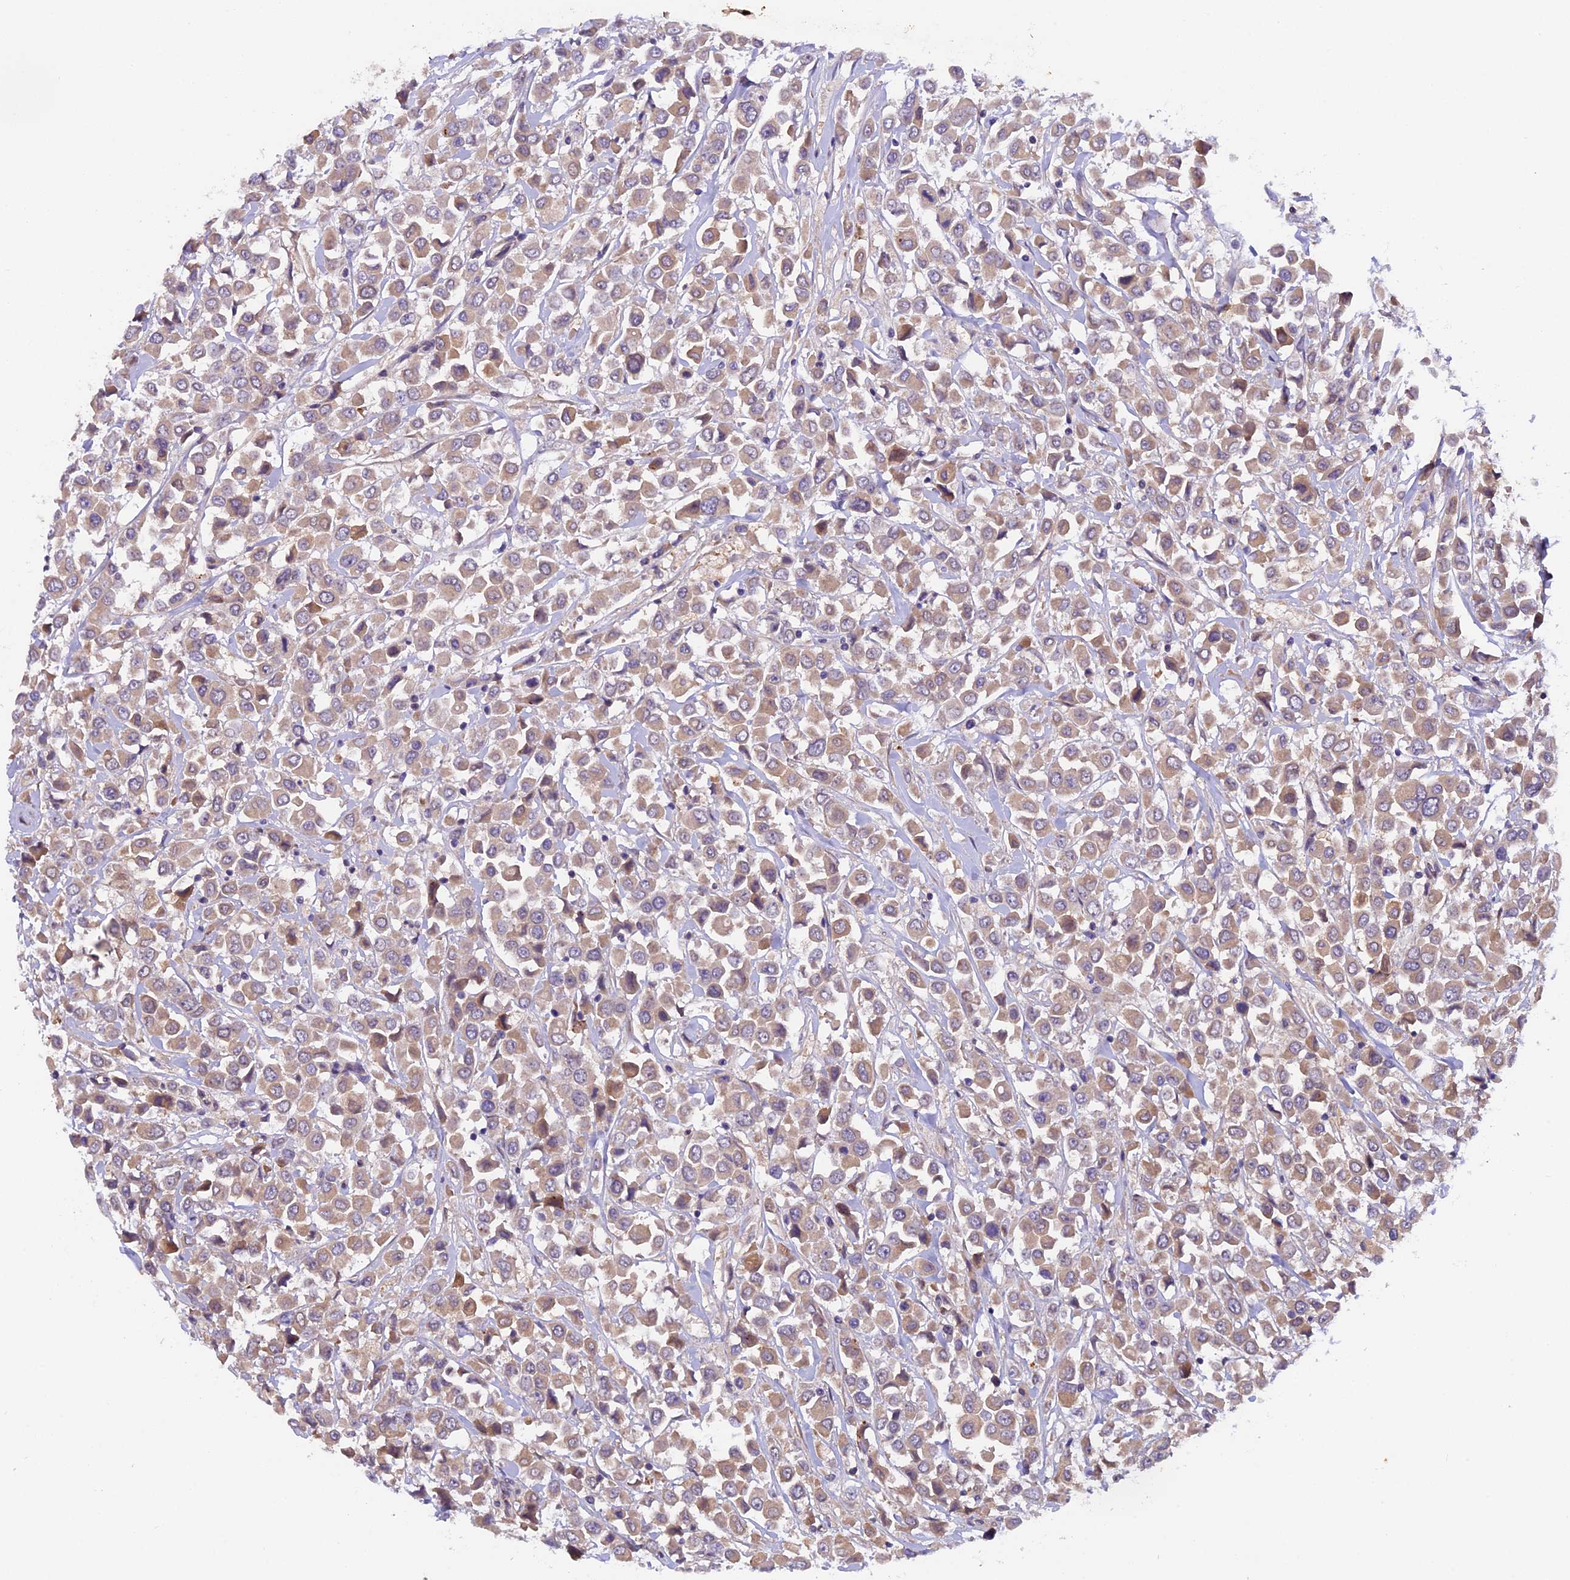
{"staining": {"intensity": "weak", "quantity": ">75%", "location": "cytoplasmic/membranous"}, "tissue": "breast cancer", "cell_type": "Tumor cells", "image_type": "cancer", "snomed": [{"axis": "morphology", "description": "Duct carcinoma"}, {"axis": "topography", "description": "Breast"}], "caption": "Breast infiltrating ductal carcinoma stained with DAB (3,3'-diaminobenzidine) immunohistochemistry (IHC) shows low levels of weak cytoplasmic/membranous staining in about >75% of tumor cells.", "gene": "CCDC9B", "patient": {"sex": "female", "age": 61}}